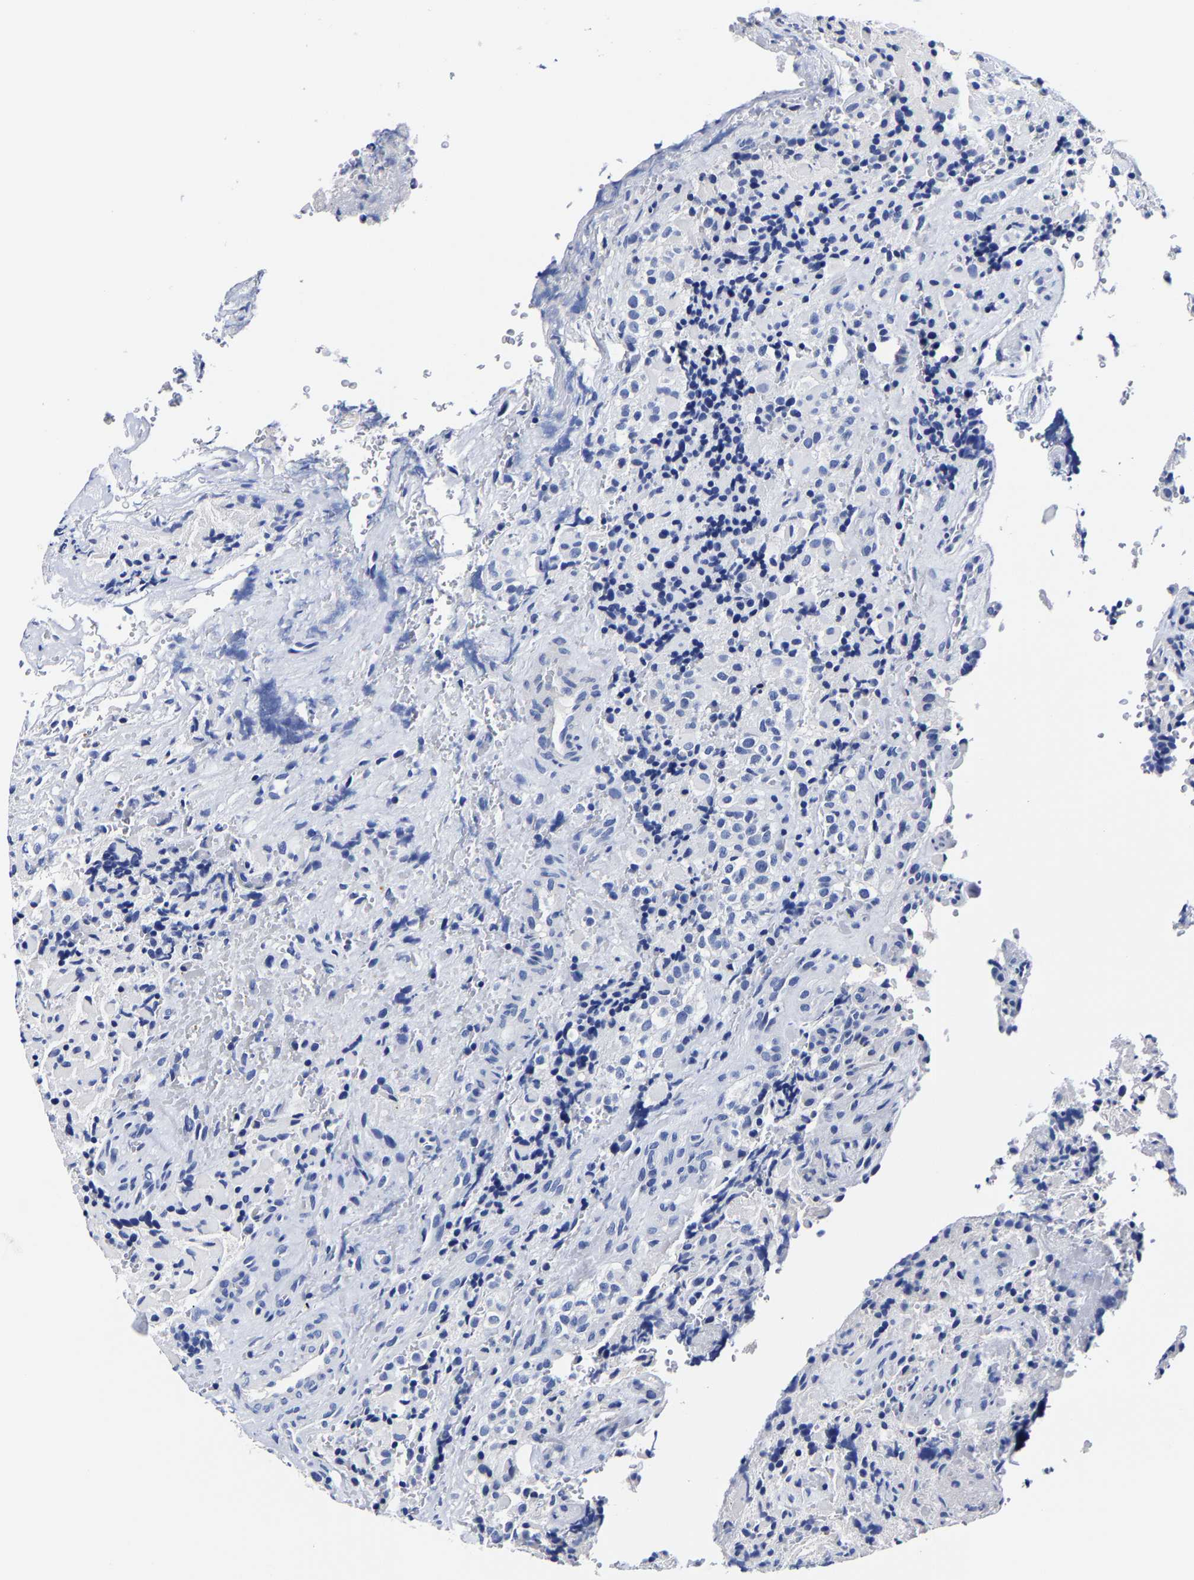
{"staining": {"intensity": "negative", "quantity": "none", "location": "none"}, "tissue": "glioma", "cell_type": "Tumor cells", "image_type": "cancer", "snomed": [{"axis": "morphology", "description": "Glioma, malignant, High grade"}, {"axis": "topography", "description": "Brain"}], "caption": "Glioma was stained to show a protein in brown. There is no significant expression in tumor cells. (DAB immunohistochemistry with hematoxylin counter stain).", "gene": "CPA2", "patient": {"sex": "male", "age": 71}}